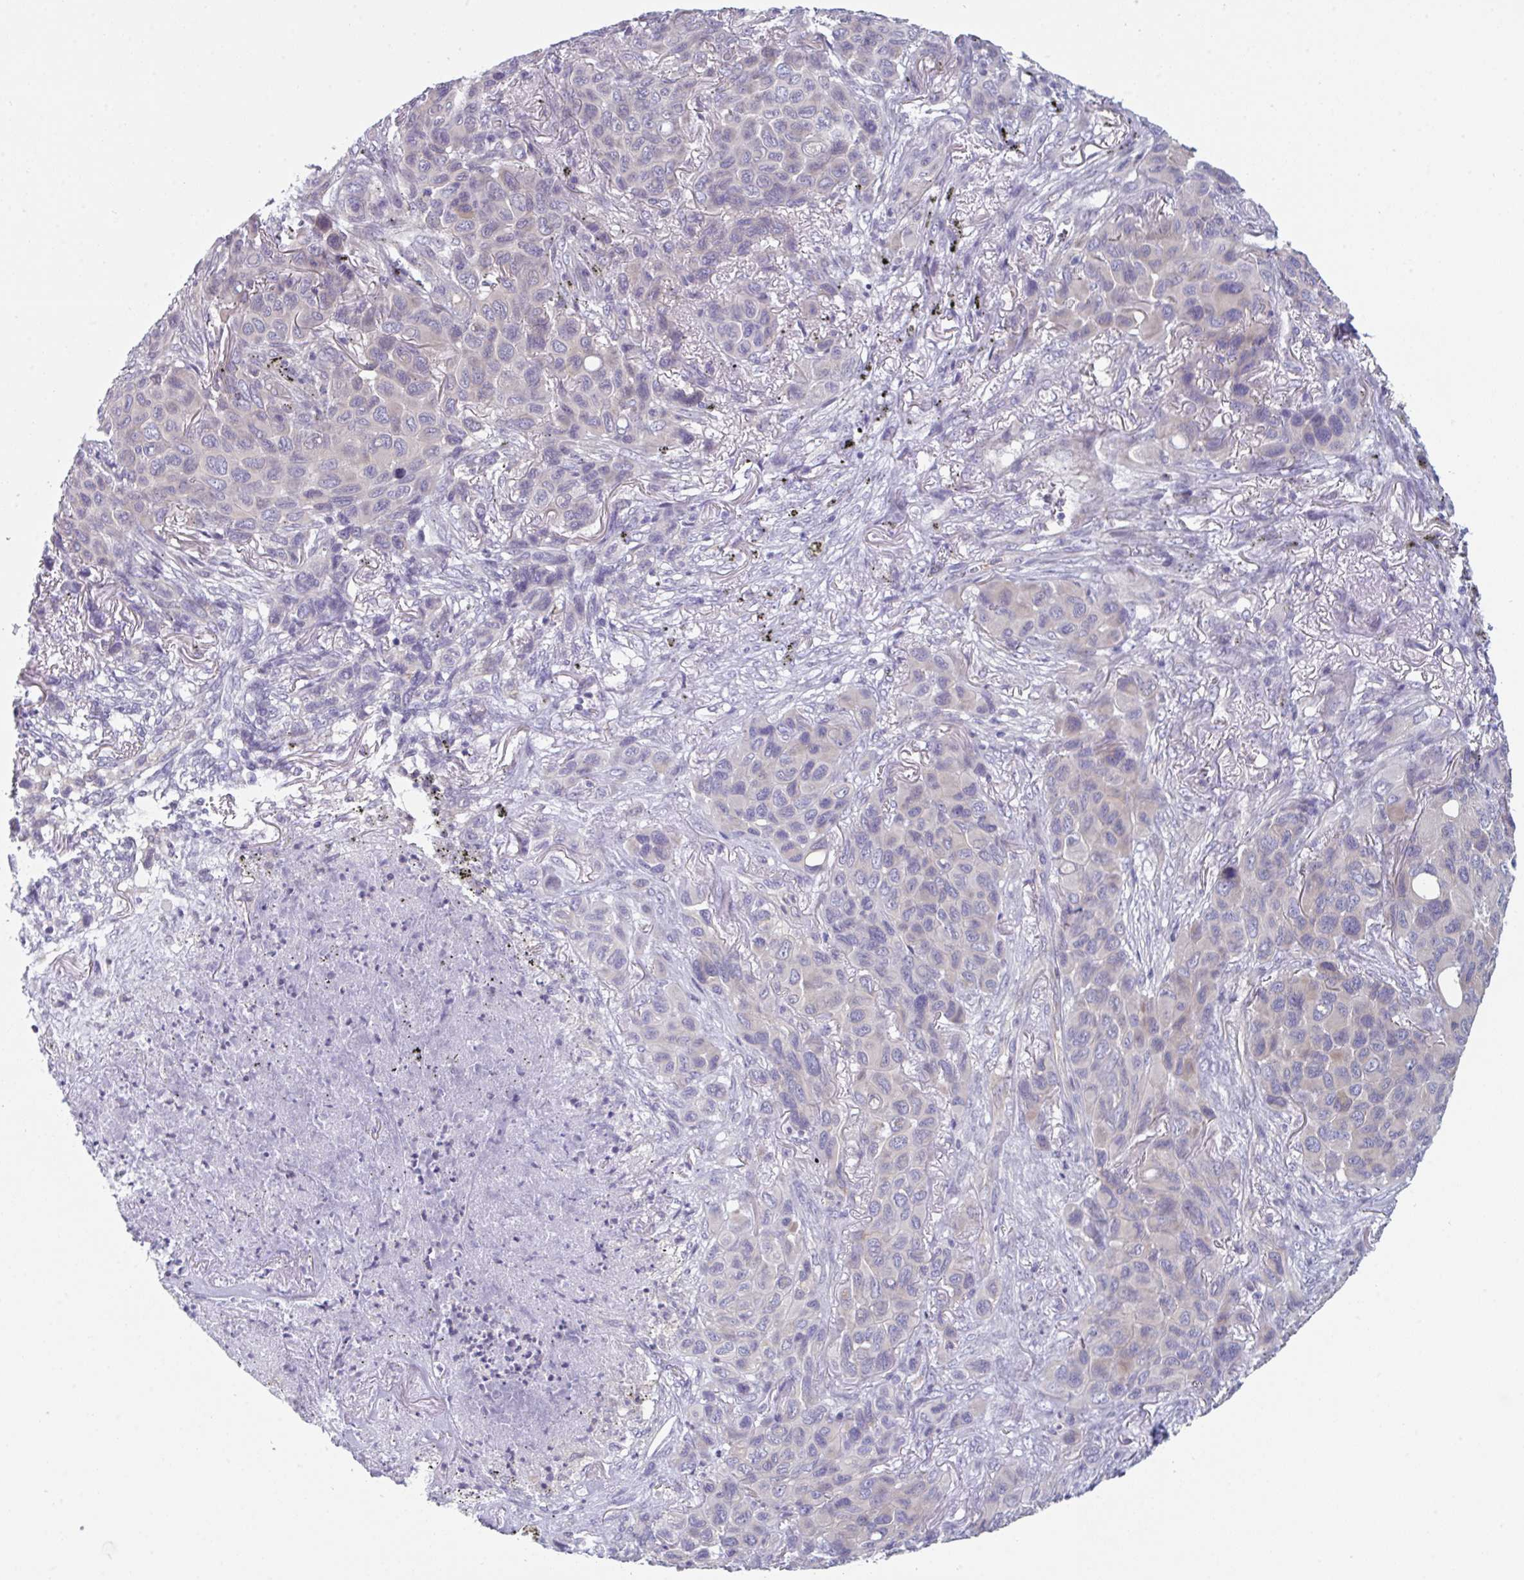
{"staining": {"intensity": "weak", "quantity": "<25%", "location": "cytoplasmic/membranous"}, "tissue": "melanoma", "cell_type": "Tumor cells", "image_type": "cancer", "snomed": [{"axis": "morphology", "description": "Malignant melanoma, Metastatic site"}, {"axis": "topography", "description": "Lung"}], "caption": "DAB (3,3'-diaminobenzidine) immunohistochemical staining of melanoma reveals no significant positivity in tumor cells.", "gene": "PTPRD", "patient": {"sex": "male", "age": 48}}